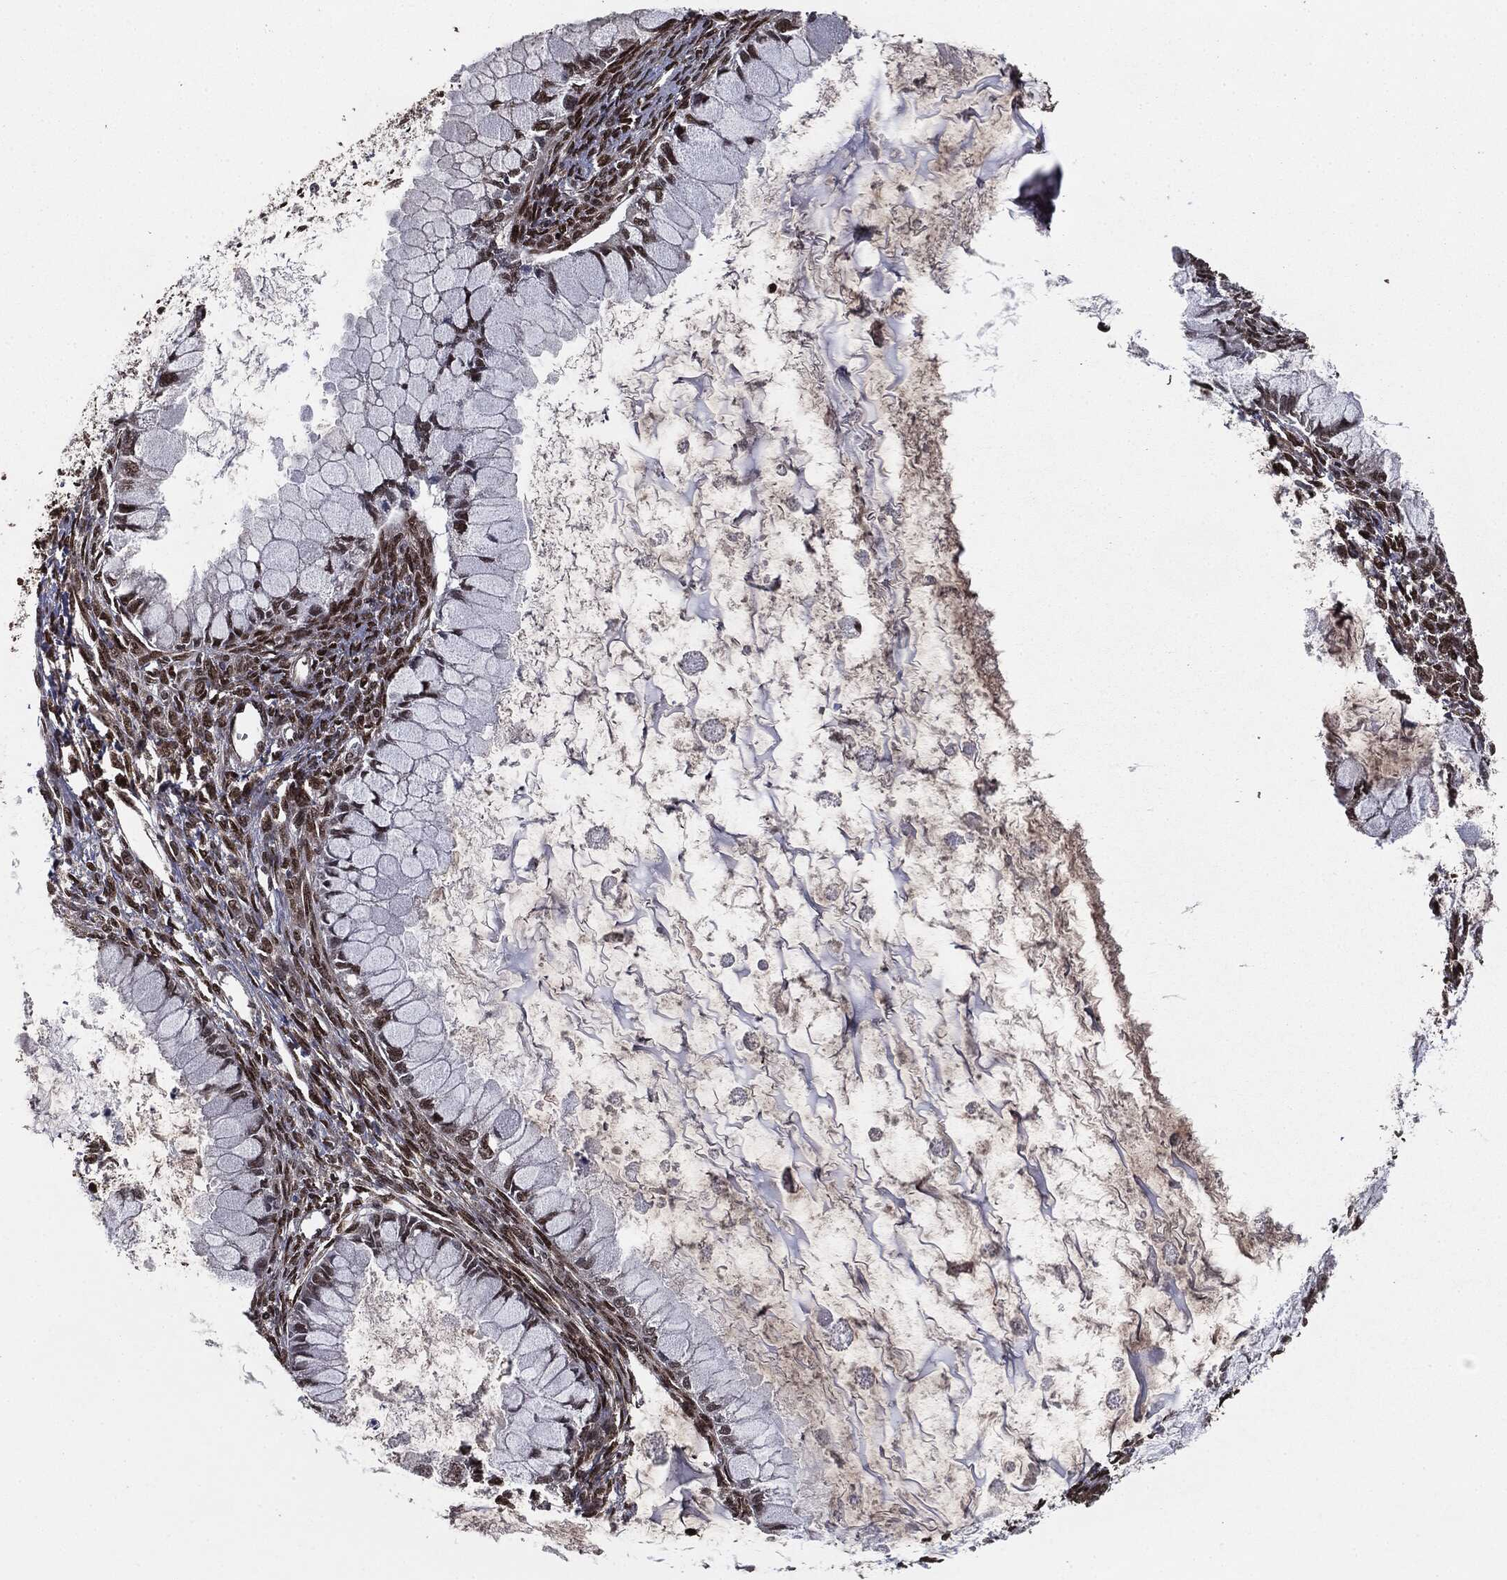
{"staining": {"intensity": "strong", "quantity": ">75%", "location": "nuclear"}, "tissue": "ovarian cancer", "cell_type": "Tumor cells", "image_type": "cancer", "snomed": [{"axis": "morphology", "description": "Cystadenocarcinoma, mucinous, NOS"}, {"axis": "topography", "description": "Ovary"}], "caption": "Protein expression analysis of human ovarian cancer (mucinous cystadenocarcinoma) reveals strong nuclear expression in about >75% of tumor cells.", "gene": "DVL2", "patient": {"sex": "female", "age": 34}}